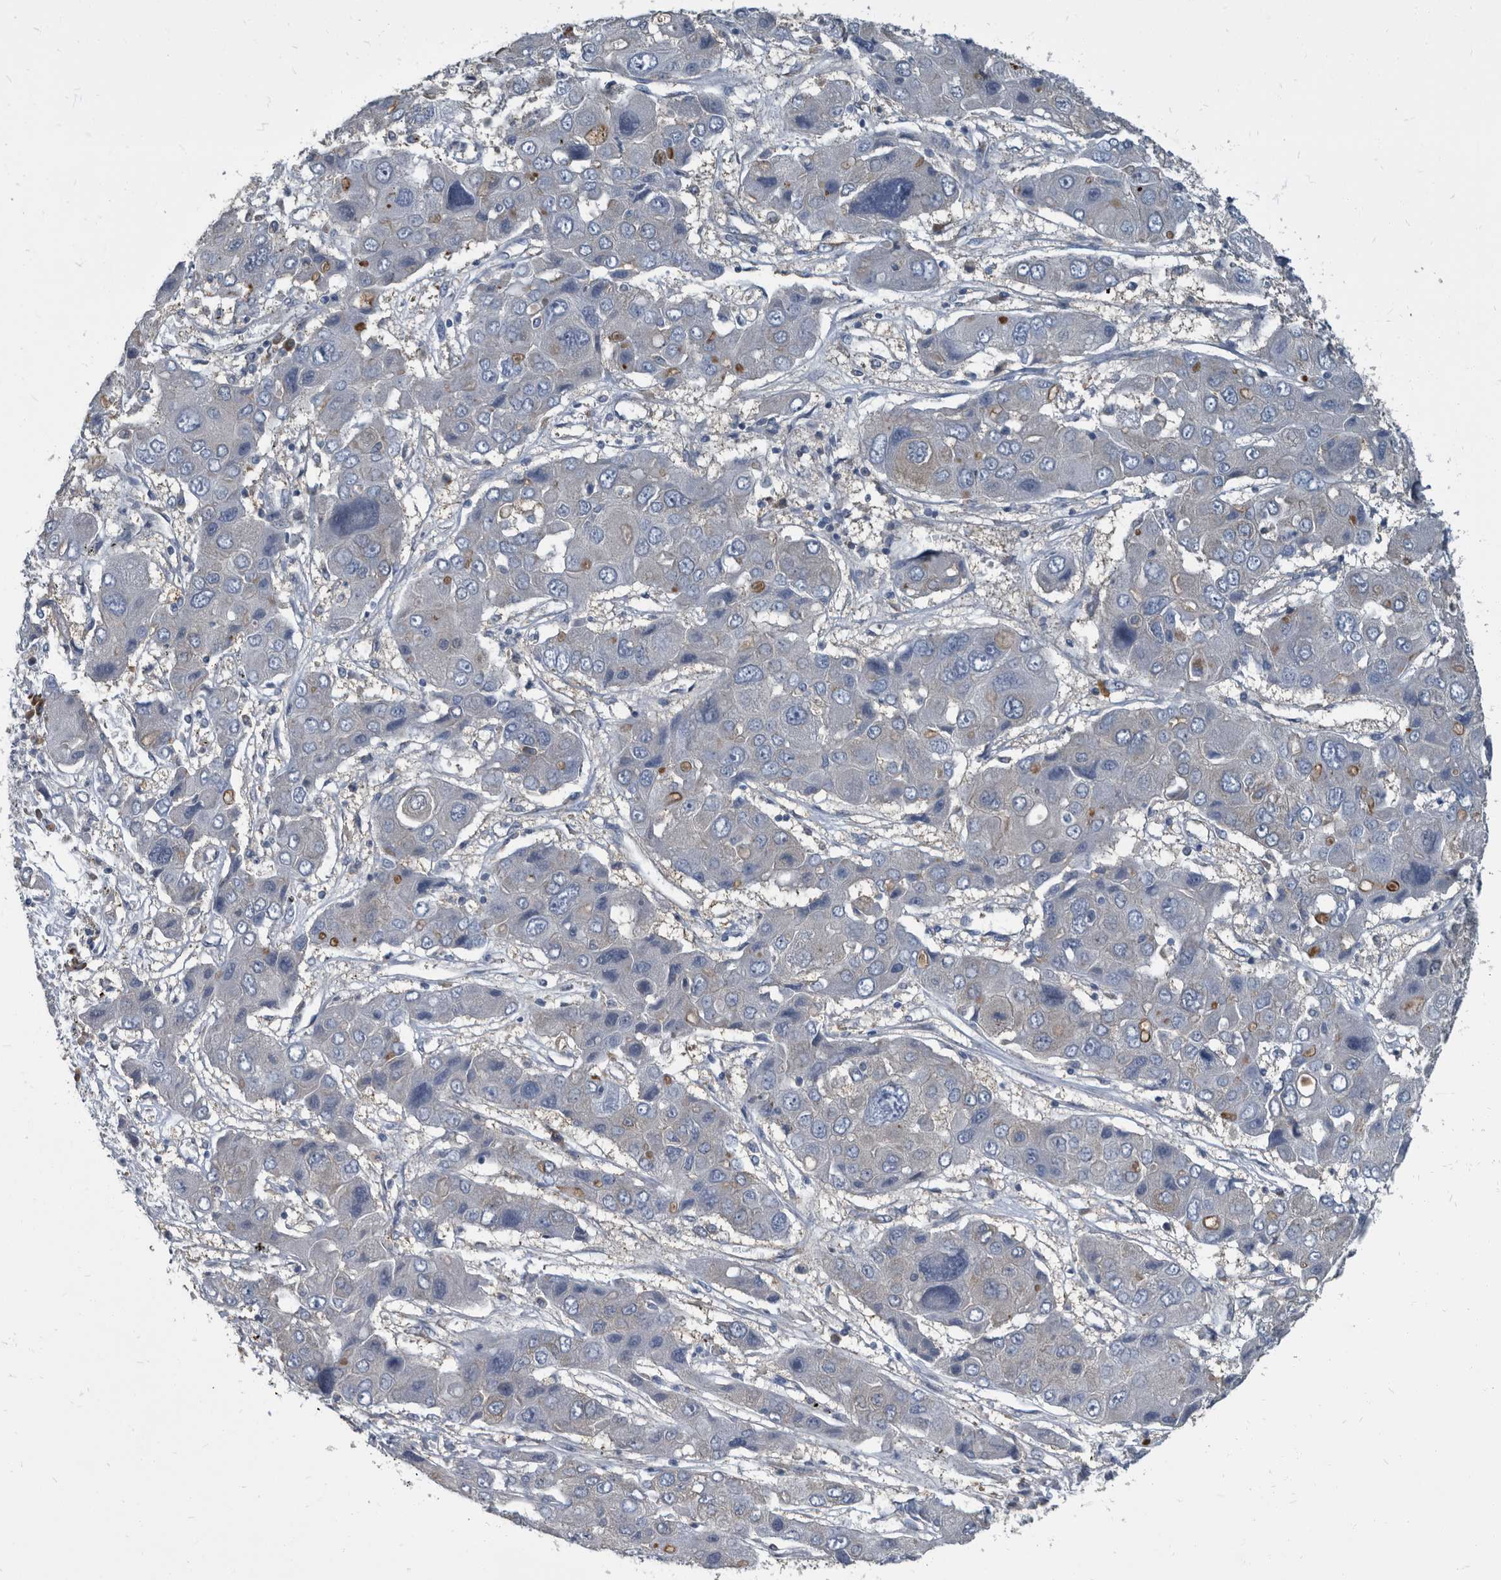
{"staining": {"intensity": "weak", "quantity": "<25%", "location": "cytoplasmic/membranous"}, "tissue": "liver cancer", "cell_type": "Tumor cells", "image_type": "cancer", "snomed": [{"axis": "morphology", "description": "Cholangiocarcinoma"}, {"axis": "topography", "description": "Liver"}], "caption": "DAB immunohistochemical staining of human liver cancer reveals no significant staining in tumor cells.", "gene": "CDV3", "patient": {"sex": "male", "age": 67}}